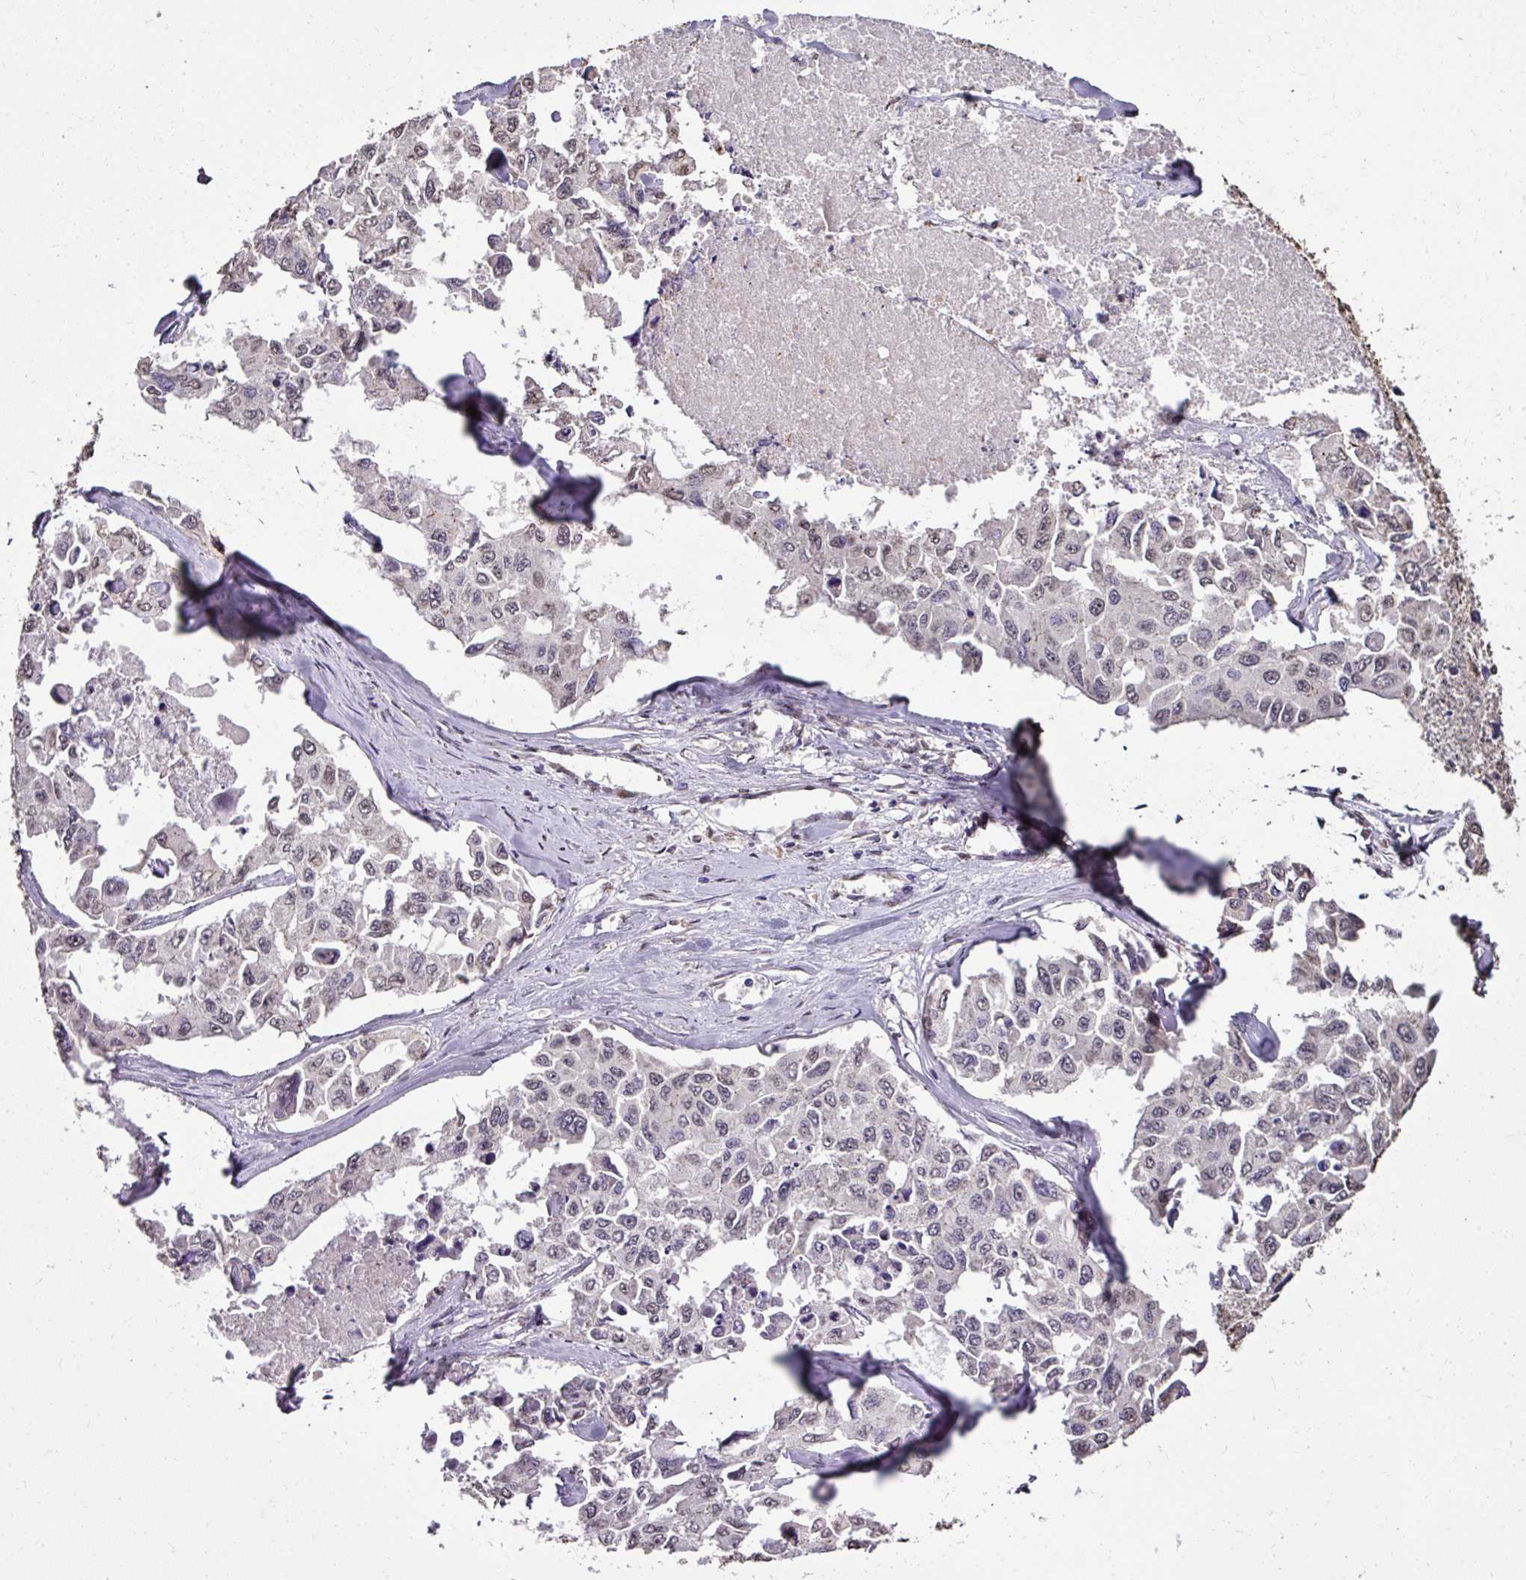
{"staining": {"intensity": "negative", "quantity": "none", "location": "none"}, "tissue": "lung cancer", "cell_type": "Tumor cells", "image_type": "cancer", "snomed": [{"axis": "morphology", "description": "Adenocarcinoma, NOS"}, {"axis": "topography", "description": "Lung"}], "caption": "This is an immunohistochemistry (IHC) micrograph of human lung cancer (adenocarcinoma). There is no positivity in tumor cells.", "gene": "JPH2", "patient": {"sex": "male", "age": 64}}